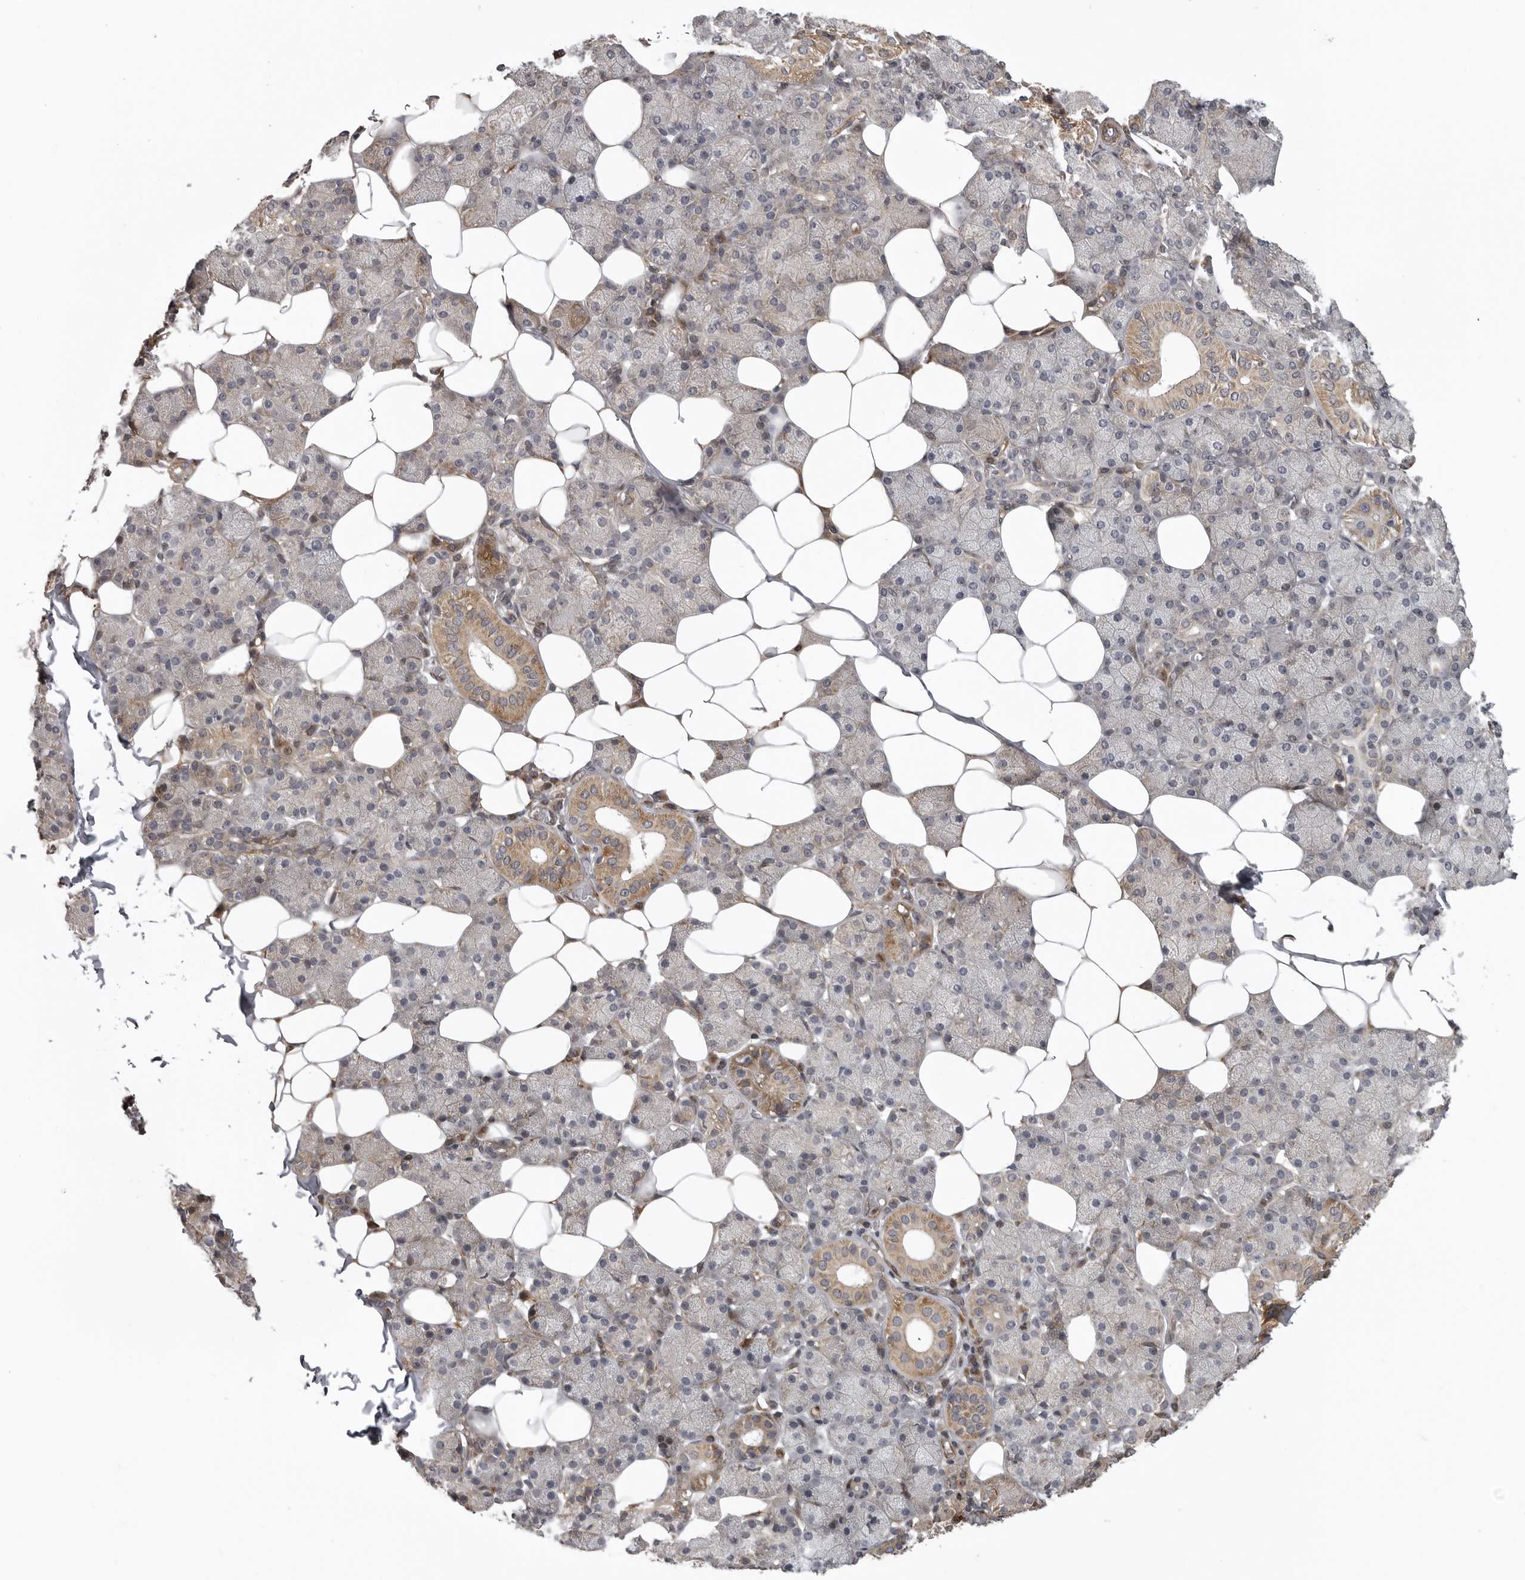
{"staining": {"intensity": "moderate", "quantity": "25%-75%", "location": "cytoplasmic/membranous"}, "tissue": "salivary gland", "cell_type": "Glandular cells", "image_type": "normal", "snomed": [{"axis": "morphology", "description": "Normal tissue, NOS"}, {"axis": "topography", "description": "Salivary gland"}], "caption": "Immunohistochemical staining of normal human salivary gland shows 25%-75% levels of moderate cytoplasmic/membranous protein positivity in approximately 25%-75% of glandular cells. (IHC, brightfield microscopy, high magnification).", "gene": "ZNRF1", "patient": {"sex": "female", "age": 33}}